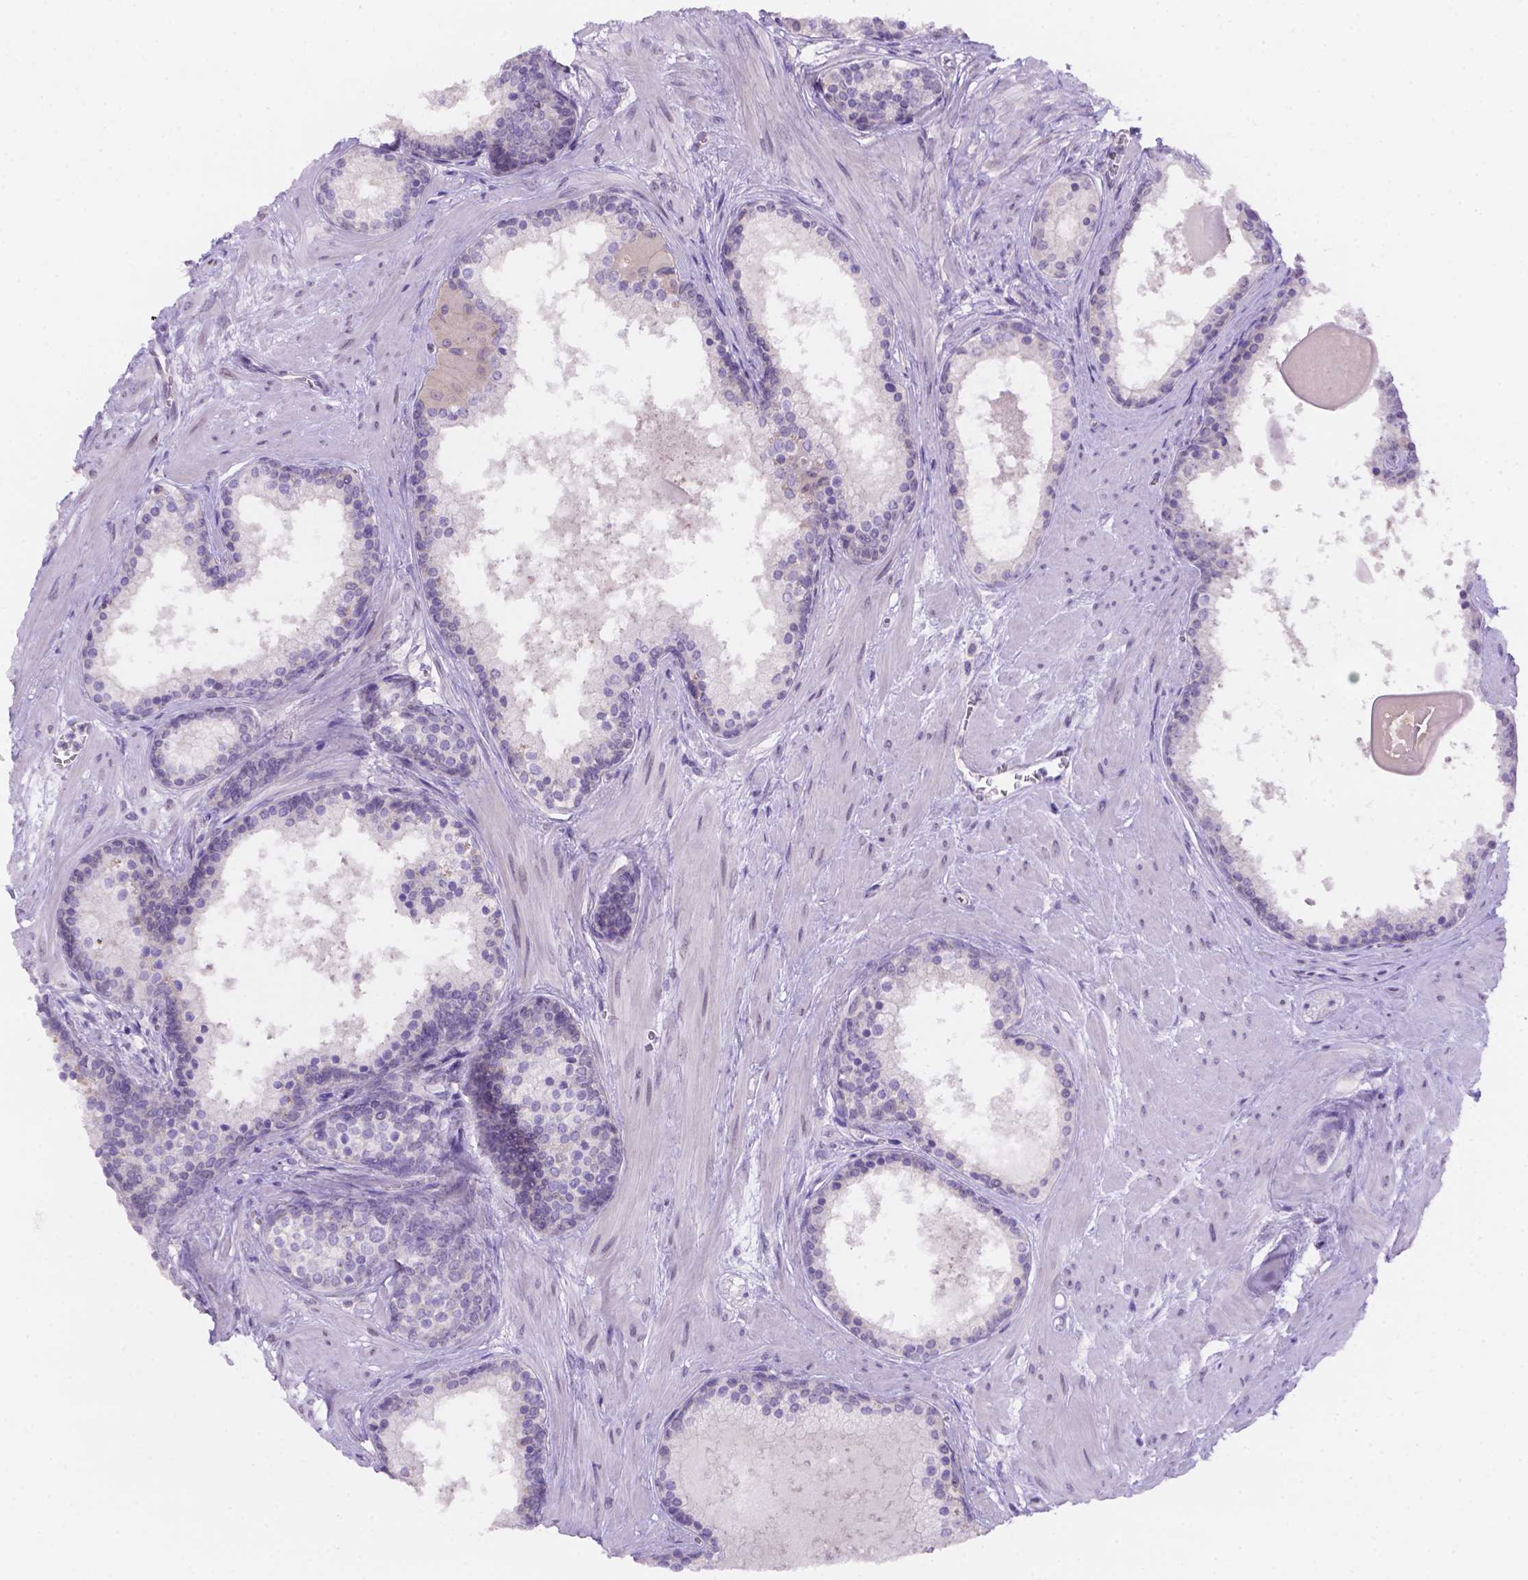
{"staining": {"intensity": "negative", "quantity": "none", "location": "none"}, "tissue": "prostate", "cell_type": "Glandular cells", "image_type": "normal", "snomed": [{"axis": "morphology", "description": "Normal tissue, NOS"}, {"axis": "topography", "description": "Prostate"}], "caption": "Immunohistochemistry histopathology image of unremarkable prostate: prostate stained with DAB shows no significant protein staining in glandular cells. The staining was performed using DAB (3,3'-diaminobenzidine) to visualize the protein expression in brown, while the nuclei were stained in blue with hematoxylin (Magnification: 20x).", "gene": "CD96", "patient": {"sex": "male", "age": 61}}